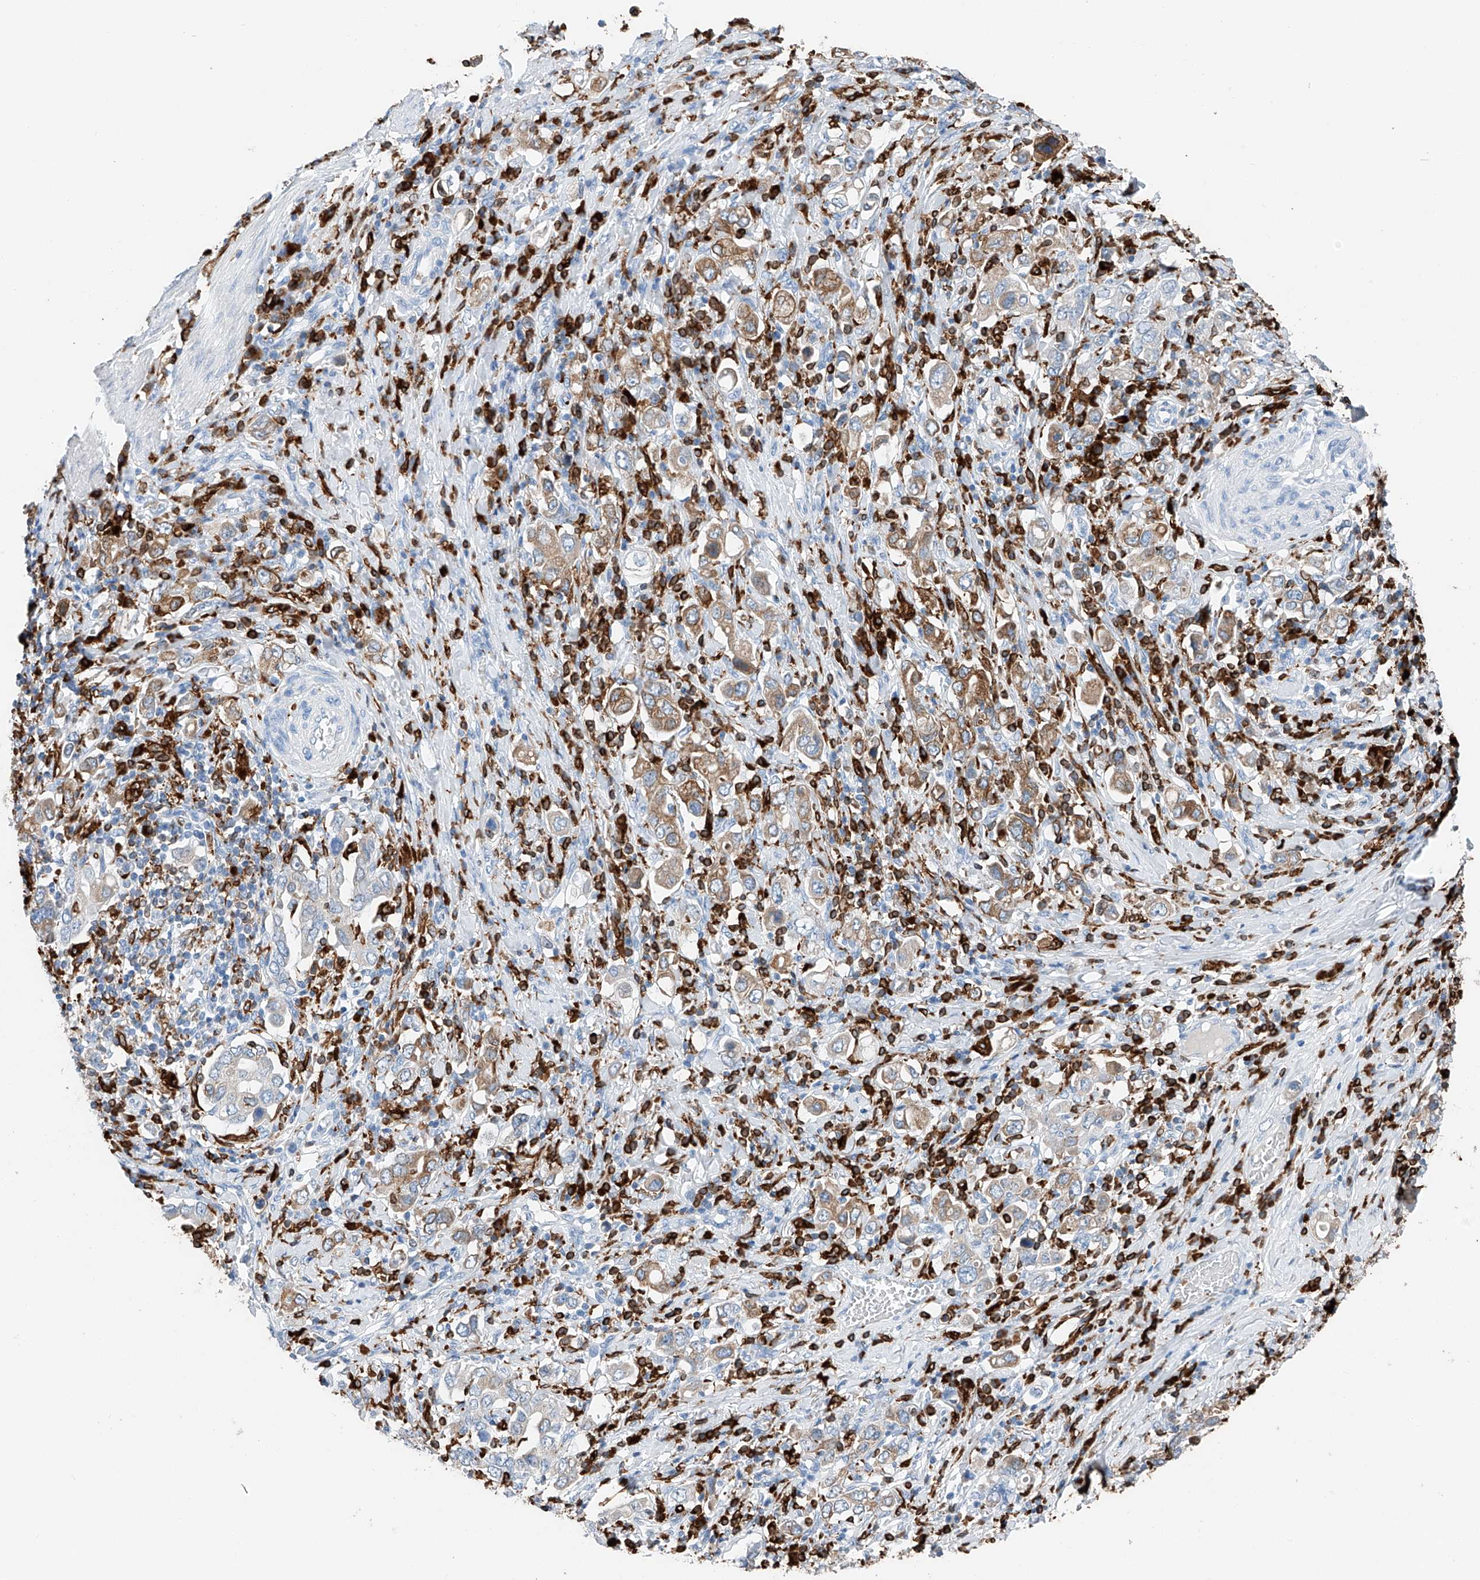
{"staining": {"intensity": "moderate", "quantity": ">75%", "location": "cytoplasmic/membranous"}, "tissue": "stomach cancer", "cell_type": "Tumor cells", "image_type": "cancer", "snomed": [{"axis": "morphology", "description": "Adenocarcinoma, NOS"}, {"axis": "topography", "description": "Stomach, upper"}], "caption": "Adenocarcinoma (stomach) stained with a brown dye demonstrates moderate cytoplasmic/membranous positive staining in approximately >75% of tumor cells.", "gene": "TBXAS1", "patient": {"sex": "male", "age": 62}}